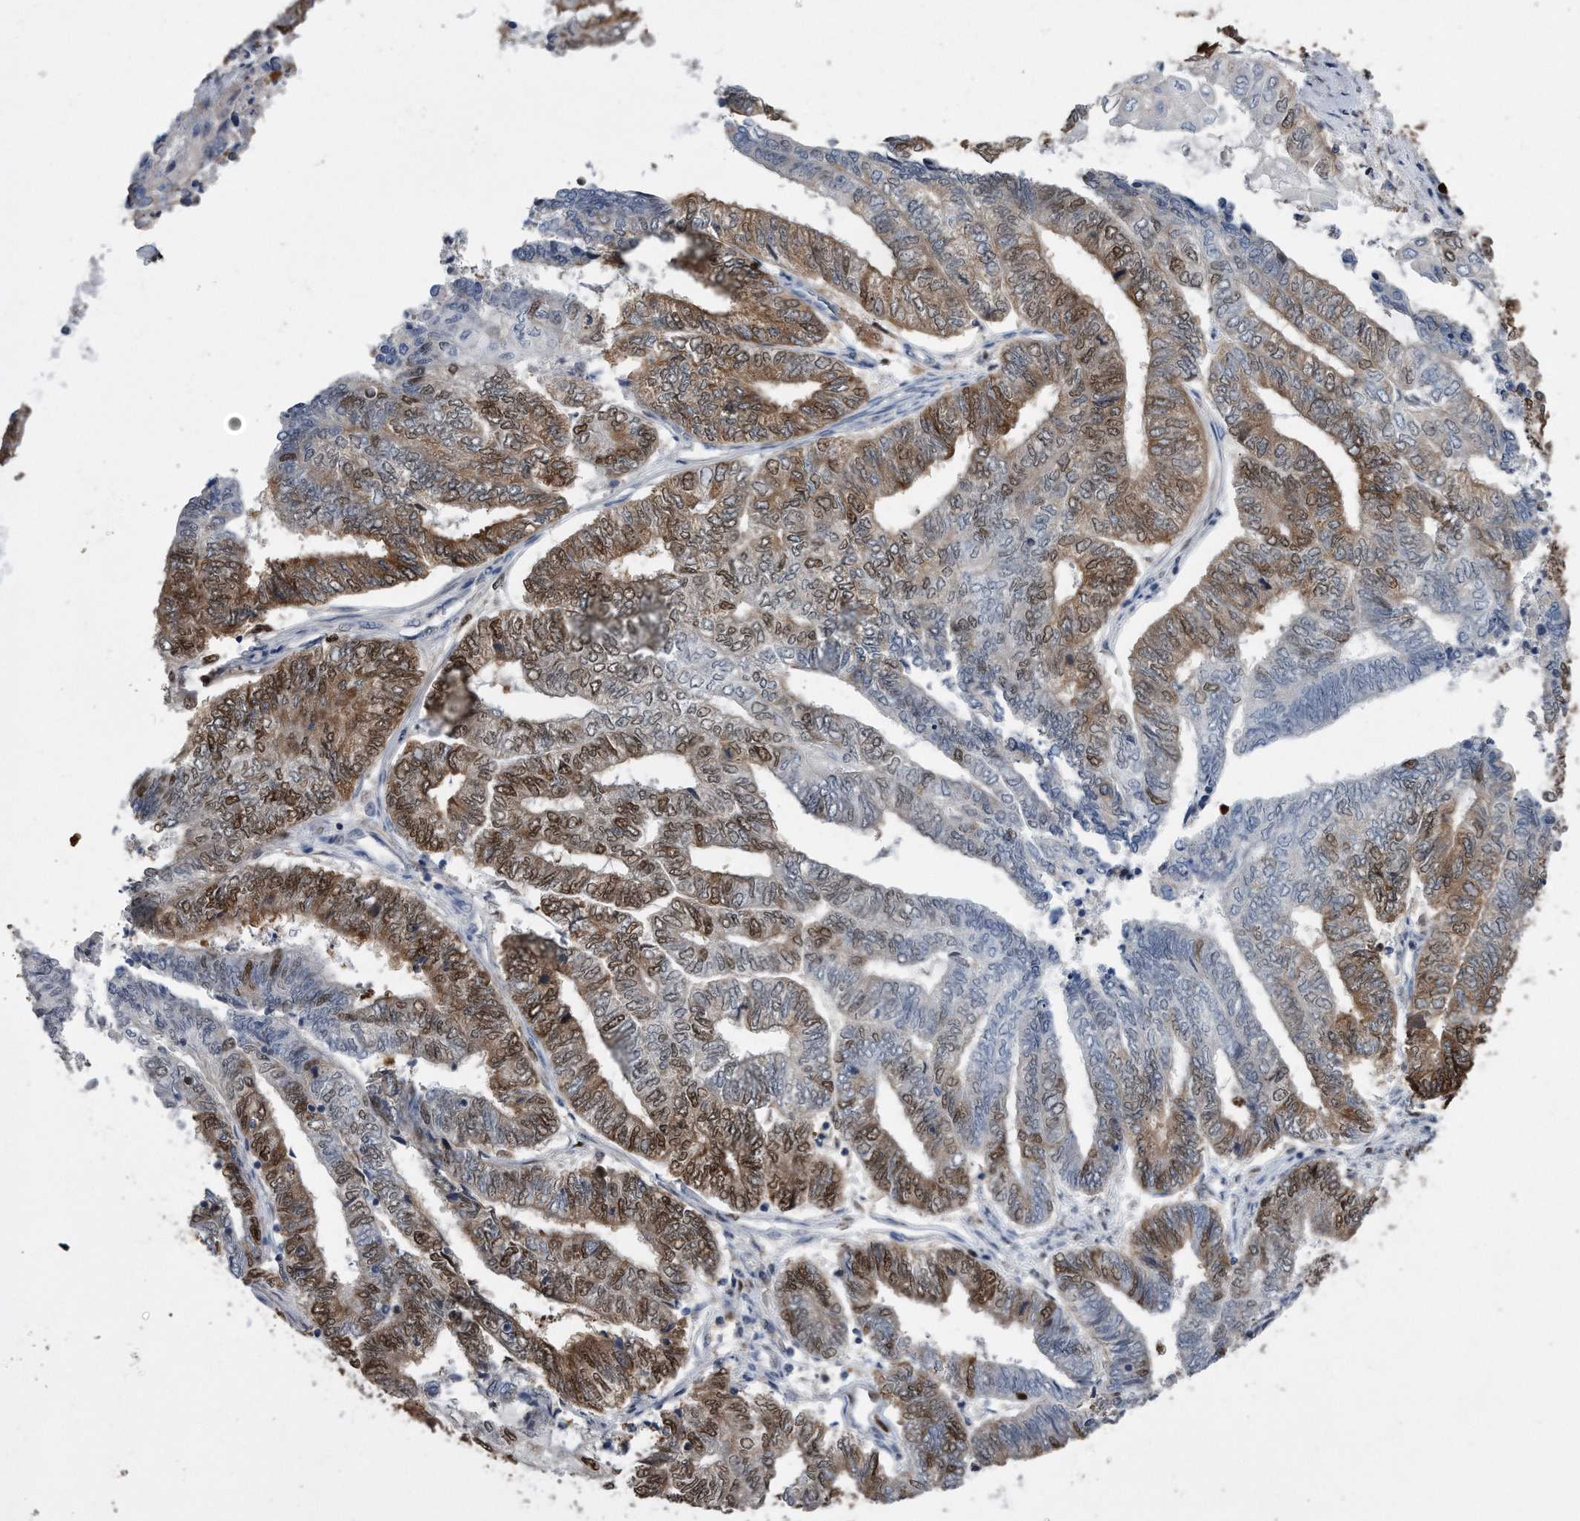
{"staining": {"intensity": "strong", "quantity": "25%-75%", "location": "cytoplasmic/membranous,nuclear"}, "tissue": "endometrial cancer", "cell_type": "Tumor cells", "image_type": "cancer", "snomed": [{"axis": "morphology", "description": "Adenocarcinoma, NOS"}, {"axis": "topography", "description": "Uterus"}, {"axis": "topography", "description": "Endometrium"}], "caption": "The photomicrograph shows staining of endometrial cancer (adenocarcinoma), revealing strong cytoplasmic/membranous and nuclear protein staining (brown color) within tumor cells.", "gene": "PCNA", "patient": {"sex": "female", "age": 70}}